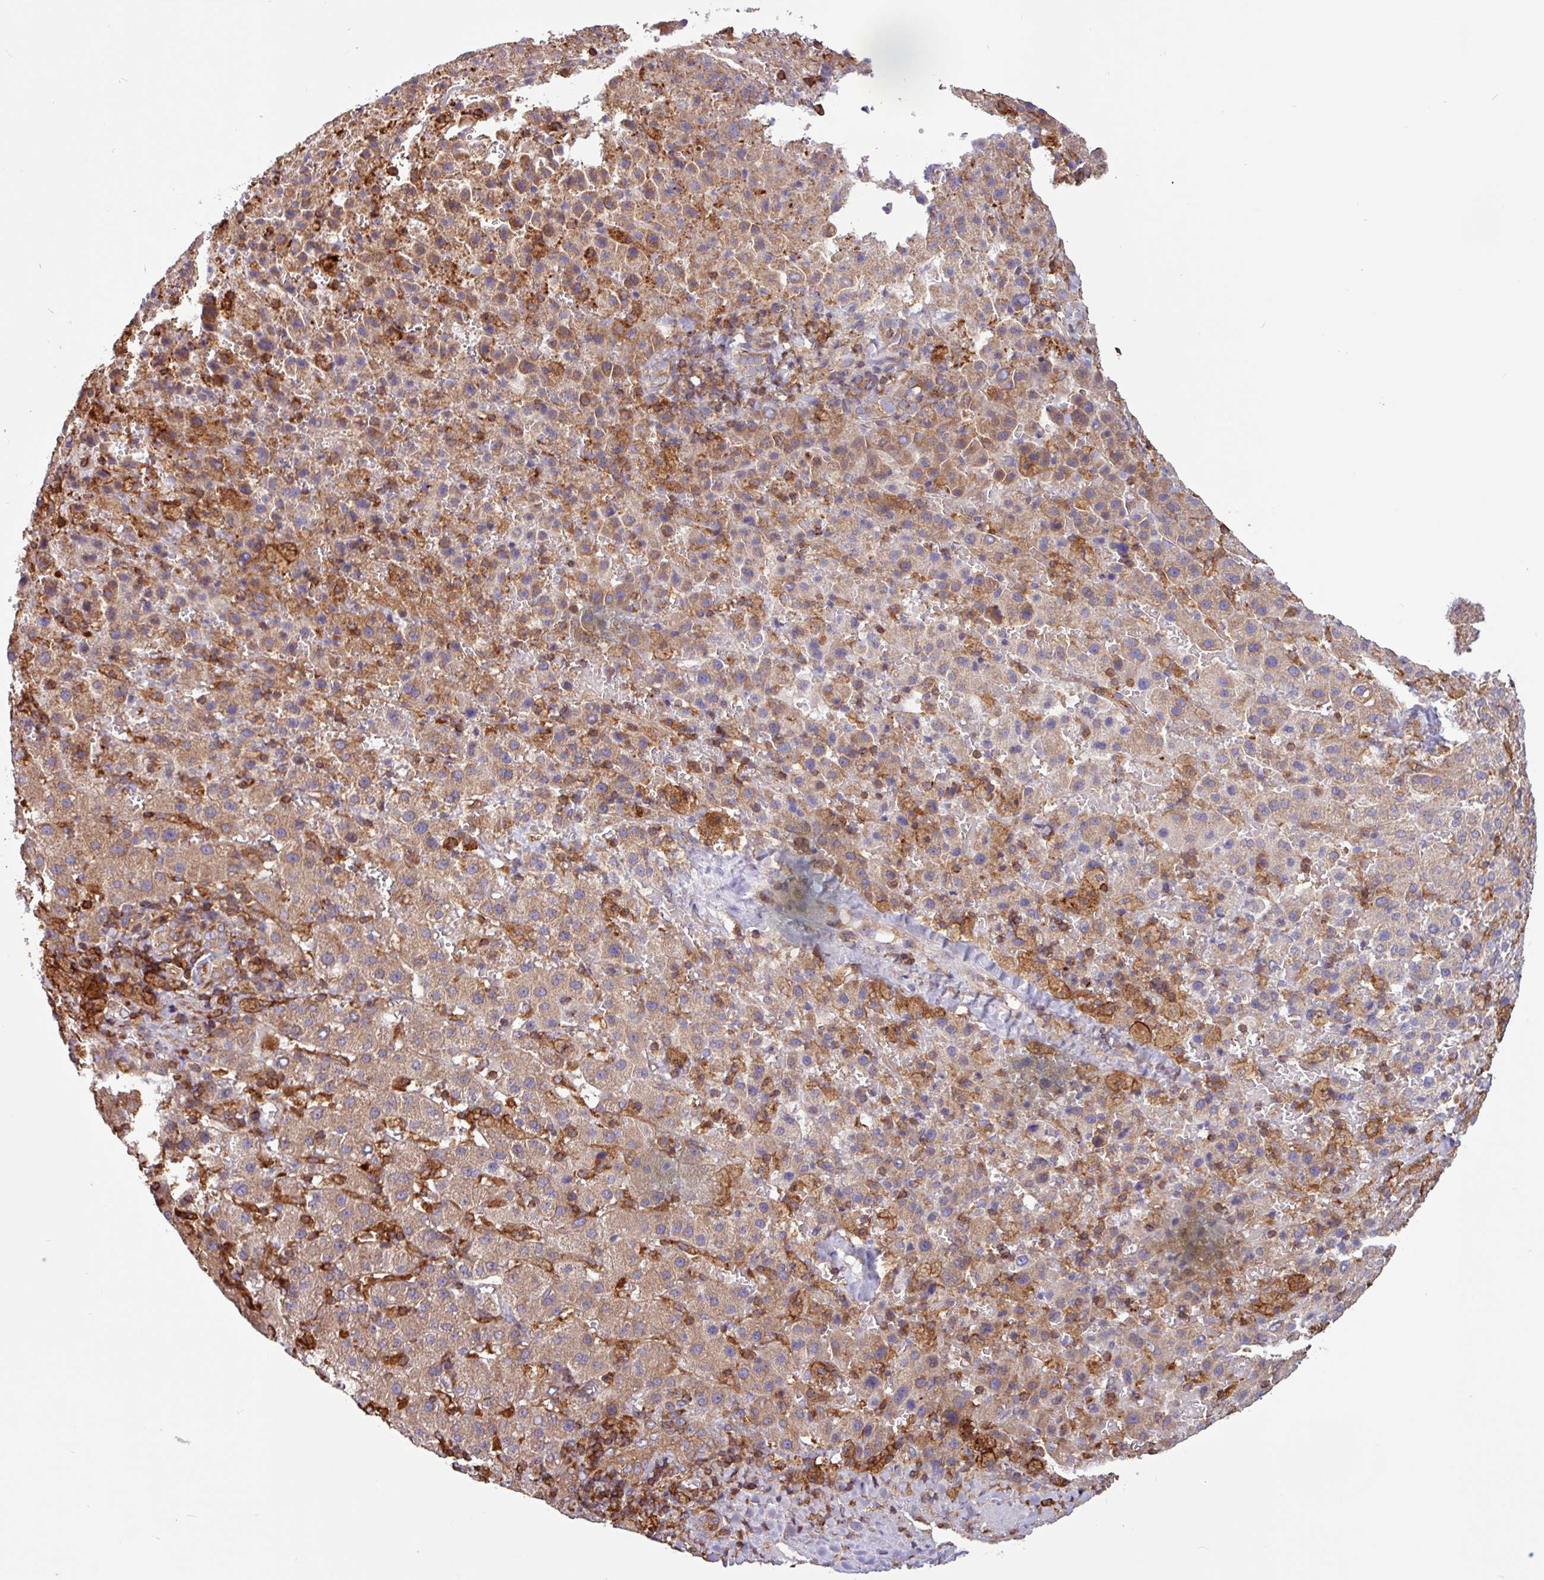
{"staining": {"intensity": "moderate", "quantity": ">75%", "location": "cytoplasmic/membranous"}, "tissue": "liver cancer", "cell_type": "Tumor cells", "image_type": "cancer", "snomed": [{"axis": "morphology", "description": "Carcinoma, Hepatocellular, NOS"}, {"axis": "topography", "description": "Liver"}], "caption": "Moderate cytoplasmic/membranous staining is identified in about >75% of tumor cells in liver cancer.", "gene": "ACTR3", "patient": {"sex": "female", "age": 58}}